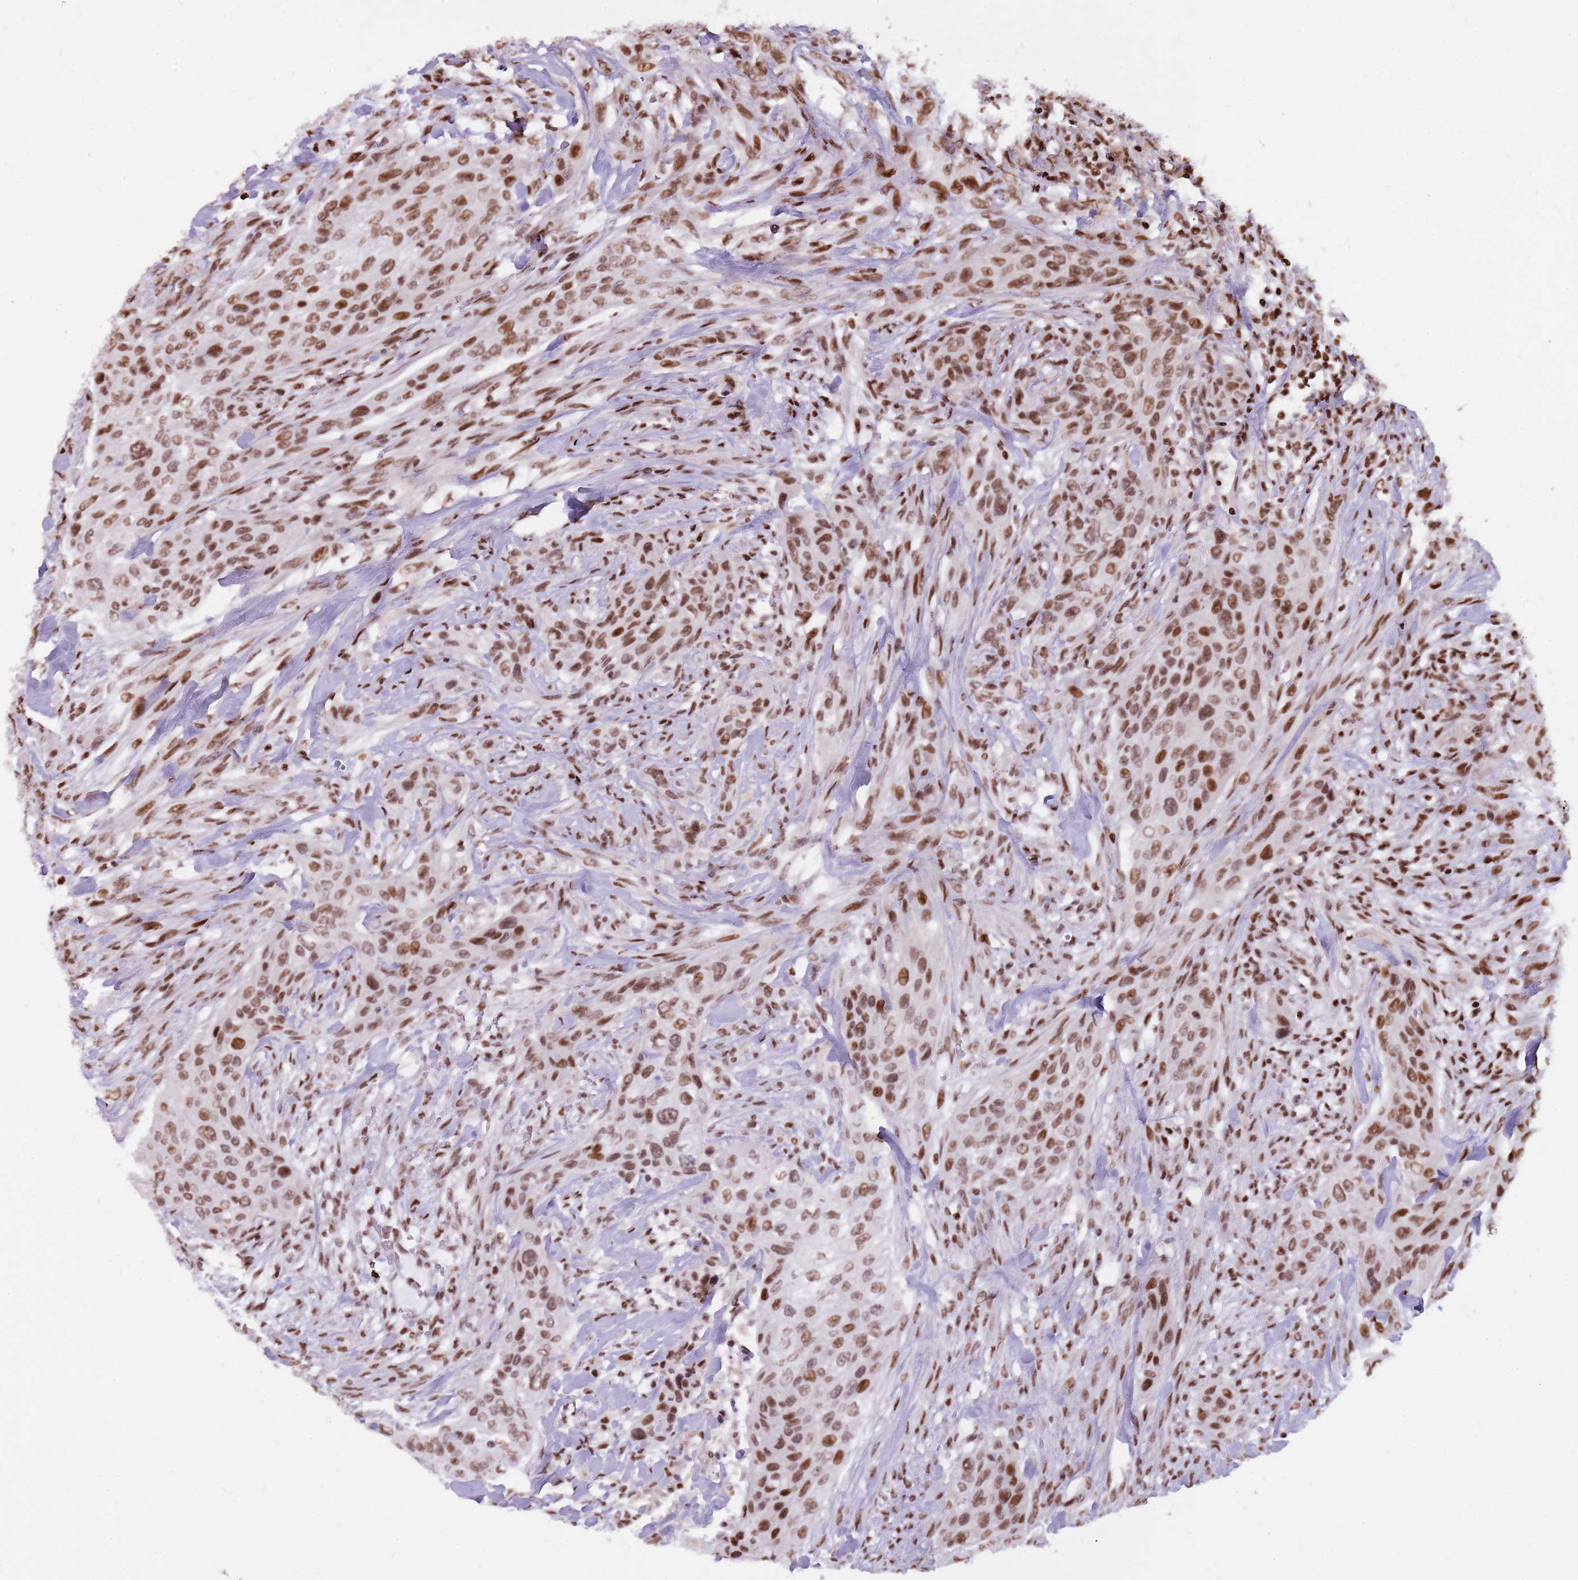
{"staining": {"intensity": "moderate", "quantity": ">75%", "location": "nuclear"}, "tissue": "urothelial cancer", "cell_type": "Tumor cells", "image_type": "cancer", "snomed": [{"axis": "morphology", "description": "Urothelial carcinoma, High grade"}, {"axis": "topography", "description": "Urinary bladder"}], "caption": "The immunohistochemical stain highlights moderate nuclear positivity in tumor cells of high-grade urothelial carcinoma tissue.", "gene": "WASHC4", "patient": {"sex": "male", "age": 35}}